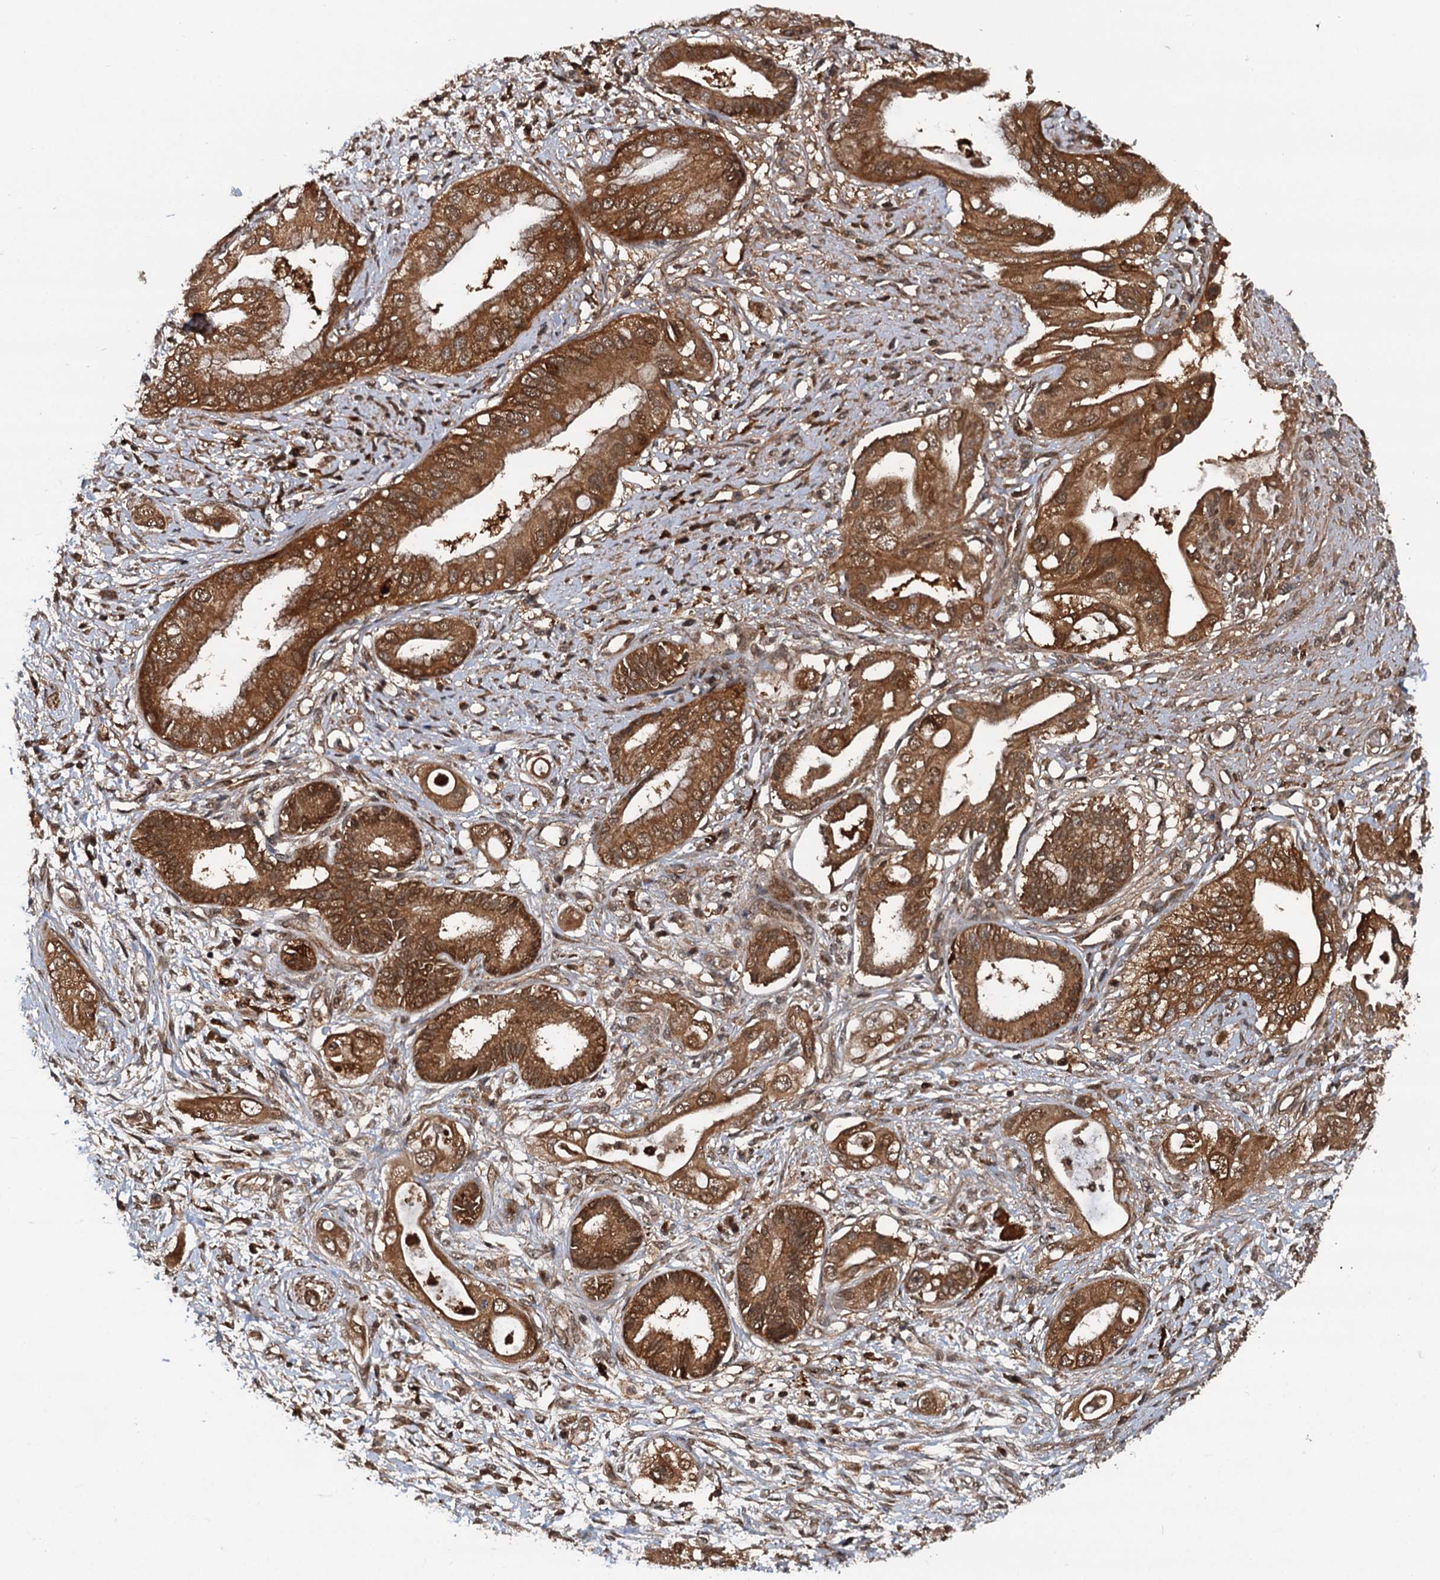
{"staining": {"intensity": "strong", "quantity": ">75%", "location": "cytoplasmic/membranous,nuclear"}, "tissue": "pancreatic cancer", "cell_type": "Tumor cells", "image_type": "cancer", "snomed": [{"axis": "morphology", "description": "Inflammation, NOS"}, {"axis": "morphology", "description": "Adenocarcinoma, NOS"}, {"axis": "topography", "description": "Pancreas"}], "caption": "Adenocarcinoma (pancreatic) tissue reveals strong cytoplasmic/membranous and nuclear expression in about >75% of tumor cells, visualized by immunohistochemistry.", "gene": "STUB1", "patient": {"sex": "female", "age": 56}}